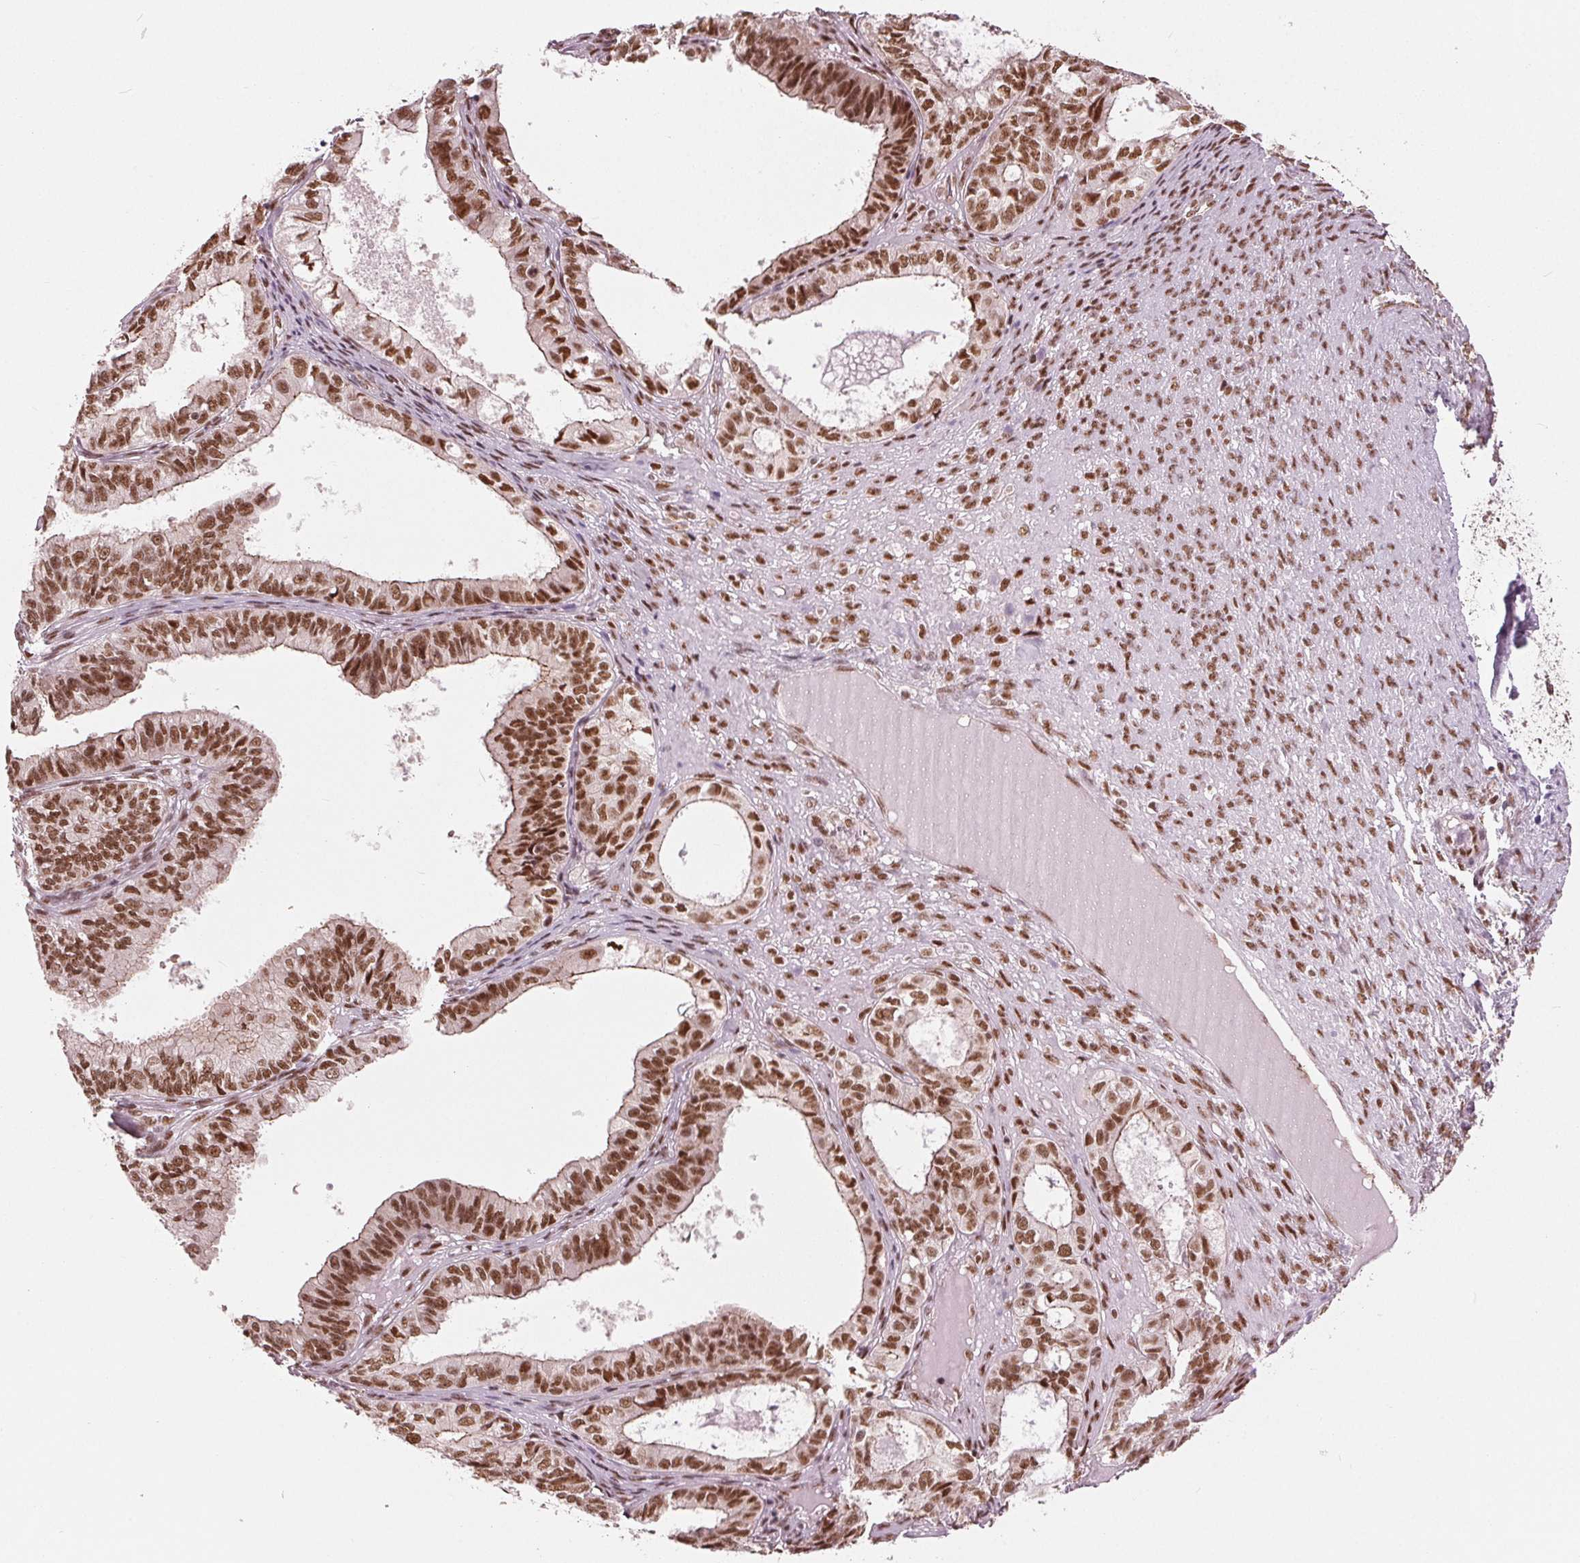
{"staining": {"intensity": "moderate", "quantity": ">75%", "location": "cytoplasmic/membranous,nuclear"}, "tissue": "ovarian cancer", "cell_type": "Tumor cells", "image_type": "cancer", "snomed": [{"axis": "morphology", "description": "Carcinoma, endometroid"}, {"axis": "topography", "description": "Ovary"}], "caption": "Immunohistochemical staining of ovarian endometroid carcinoma displays medium levels of moderate cytoplasmic/membranous and nuclear expression in approximately >75% of tumor cells.", "gene": "LSM2", "patient": {"sex": "female", "age": 64}}